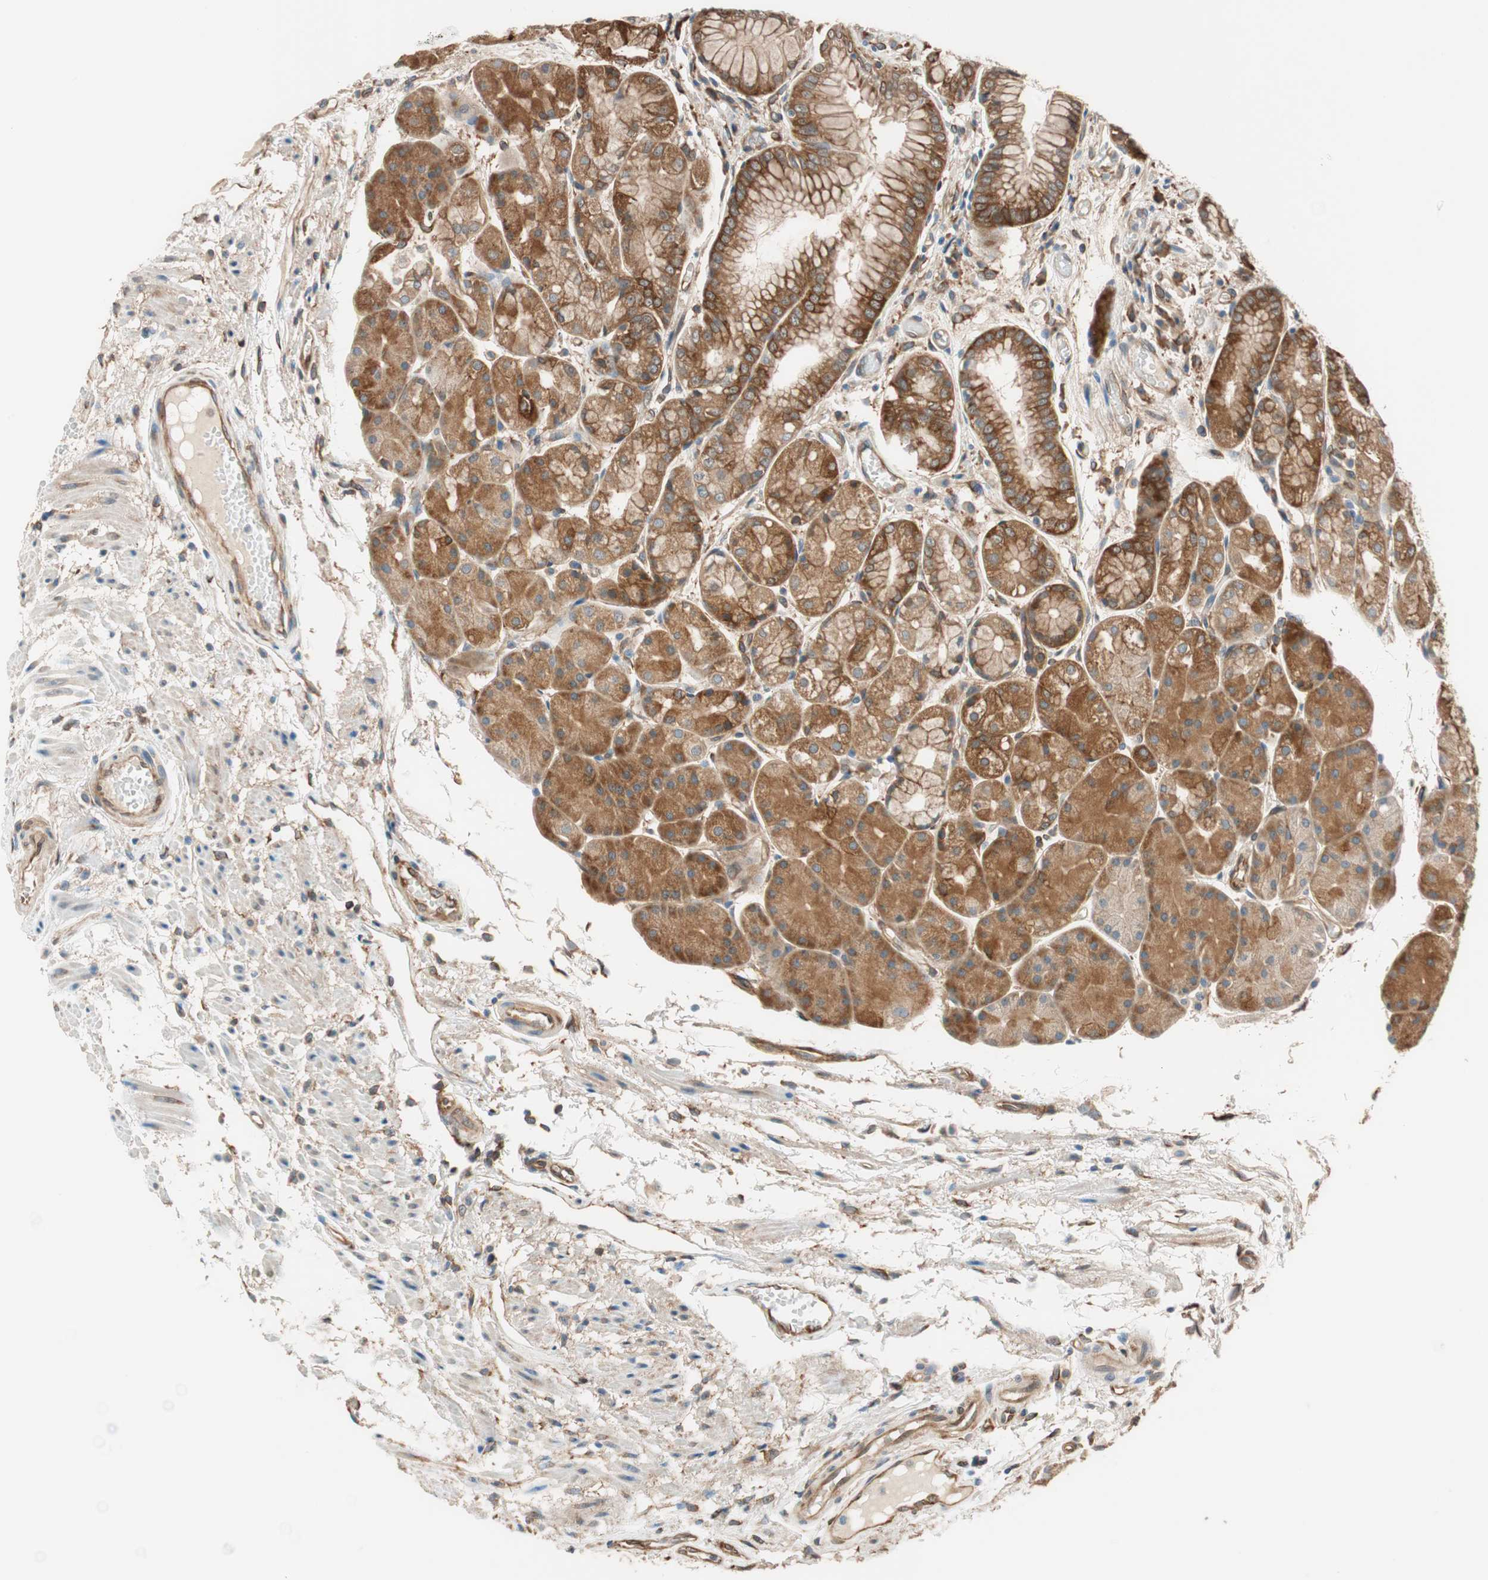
{"staining": {"intensity": "strong", "quantity": ">75%", "location": "cytoplasmic/membranous"}, "tissue": "stomach", "cell_type": "Glandular cells", "image_type": "normal", "snomed": [{"axis": "morphology", "description": "Normal tissue, NOS"}, {"axis": "topography", "description": "Stomach, upper"}], "caption": "A high amount of strong cytoplasmic/membranous staining is seen in about >75% of glandular cells in unremarkable stomach.", "gene": "WASL", "patient": {"sex": "male", "age": 72}}